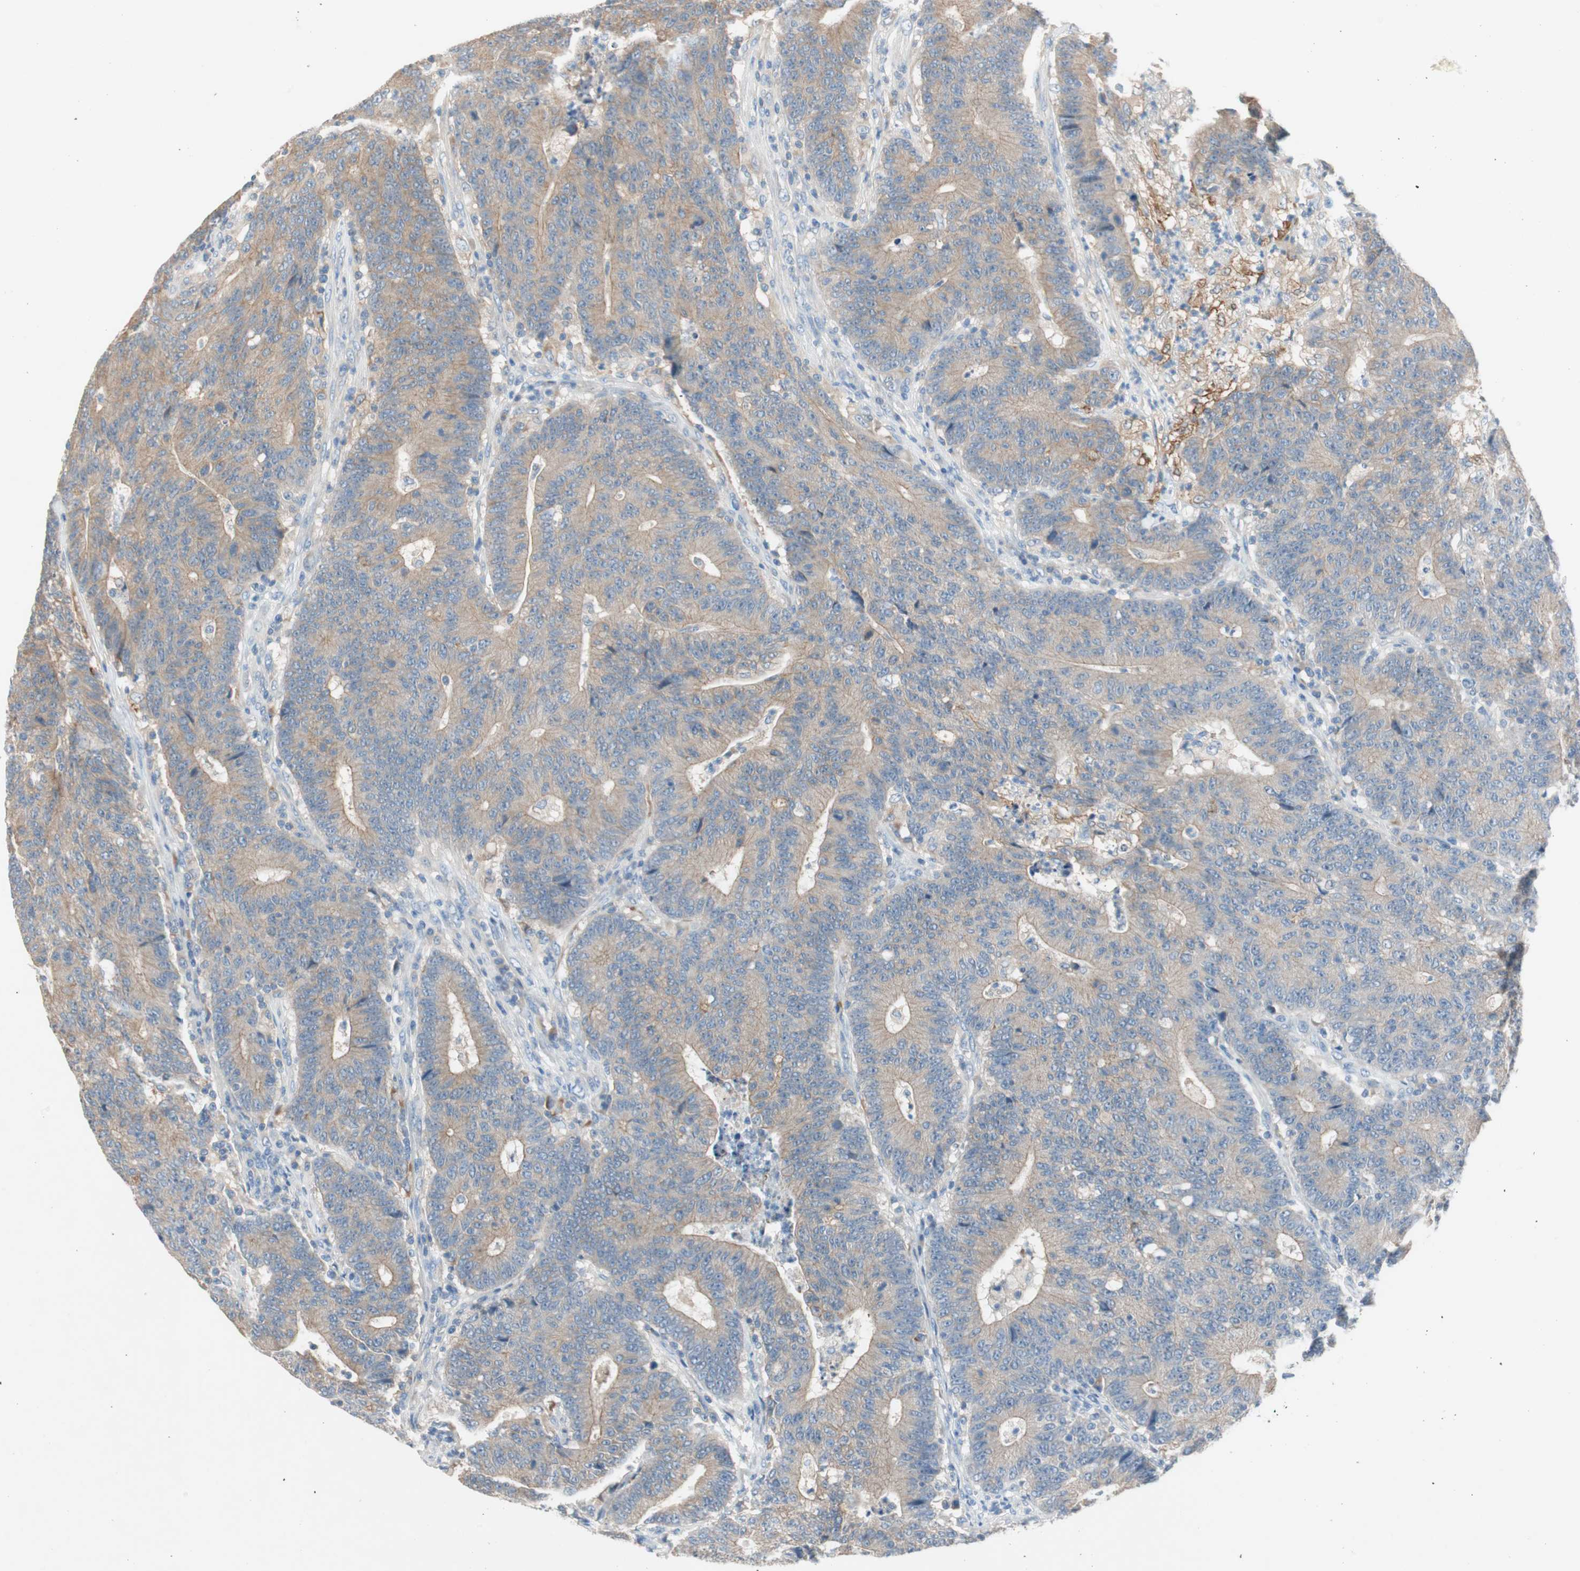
{"staining": {"intensity": "weak", "quantity": ">75%", "location": "cytoplasmic/membranous"}, "tissue": "colorectal cancer", "cell_type": "Tumor cells", "image_type": "cancer", "snomed": [{"axis": "morphology", "description": "Normal tissue, NOS"}, {"axis": "morphology", "description": "Adenocarcinoma, NOS"}, {"axis": "topography", "description": "Colon"}], "caption": "Immunohistochemistry (IHC) histopathology image of colorectal cancer stained for a protein (brown), which displays low levels of weak cytoplasmic/membranous staining in approximately >75% of tumor cells.", "gene": "GLUL", "patient": {"sex": "female", "age": 75}}